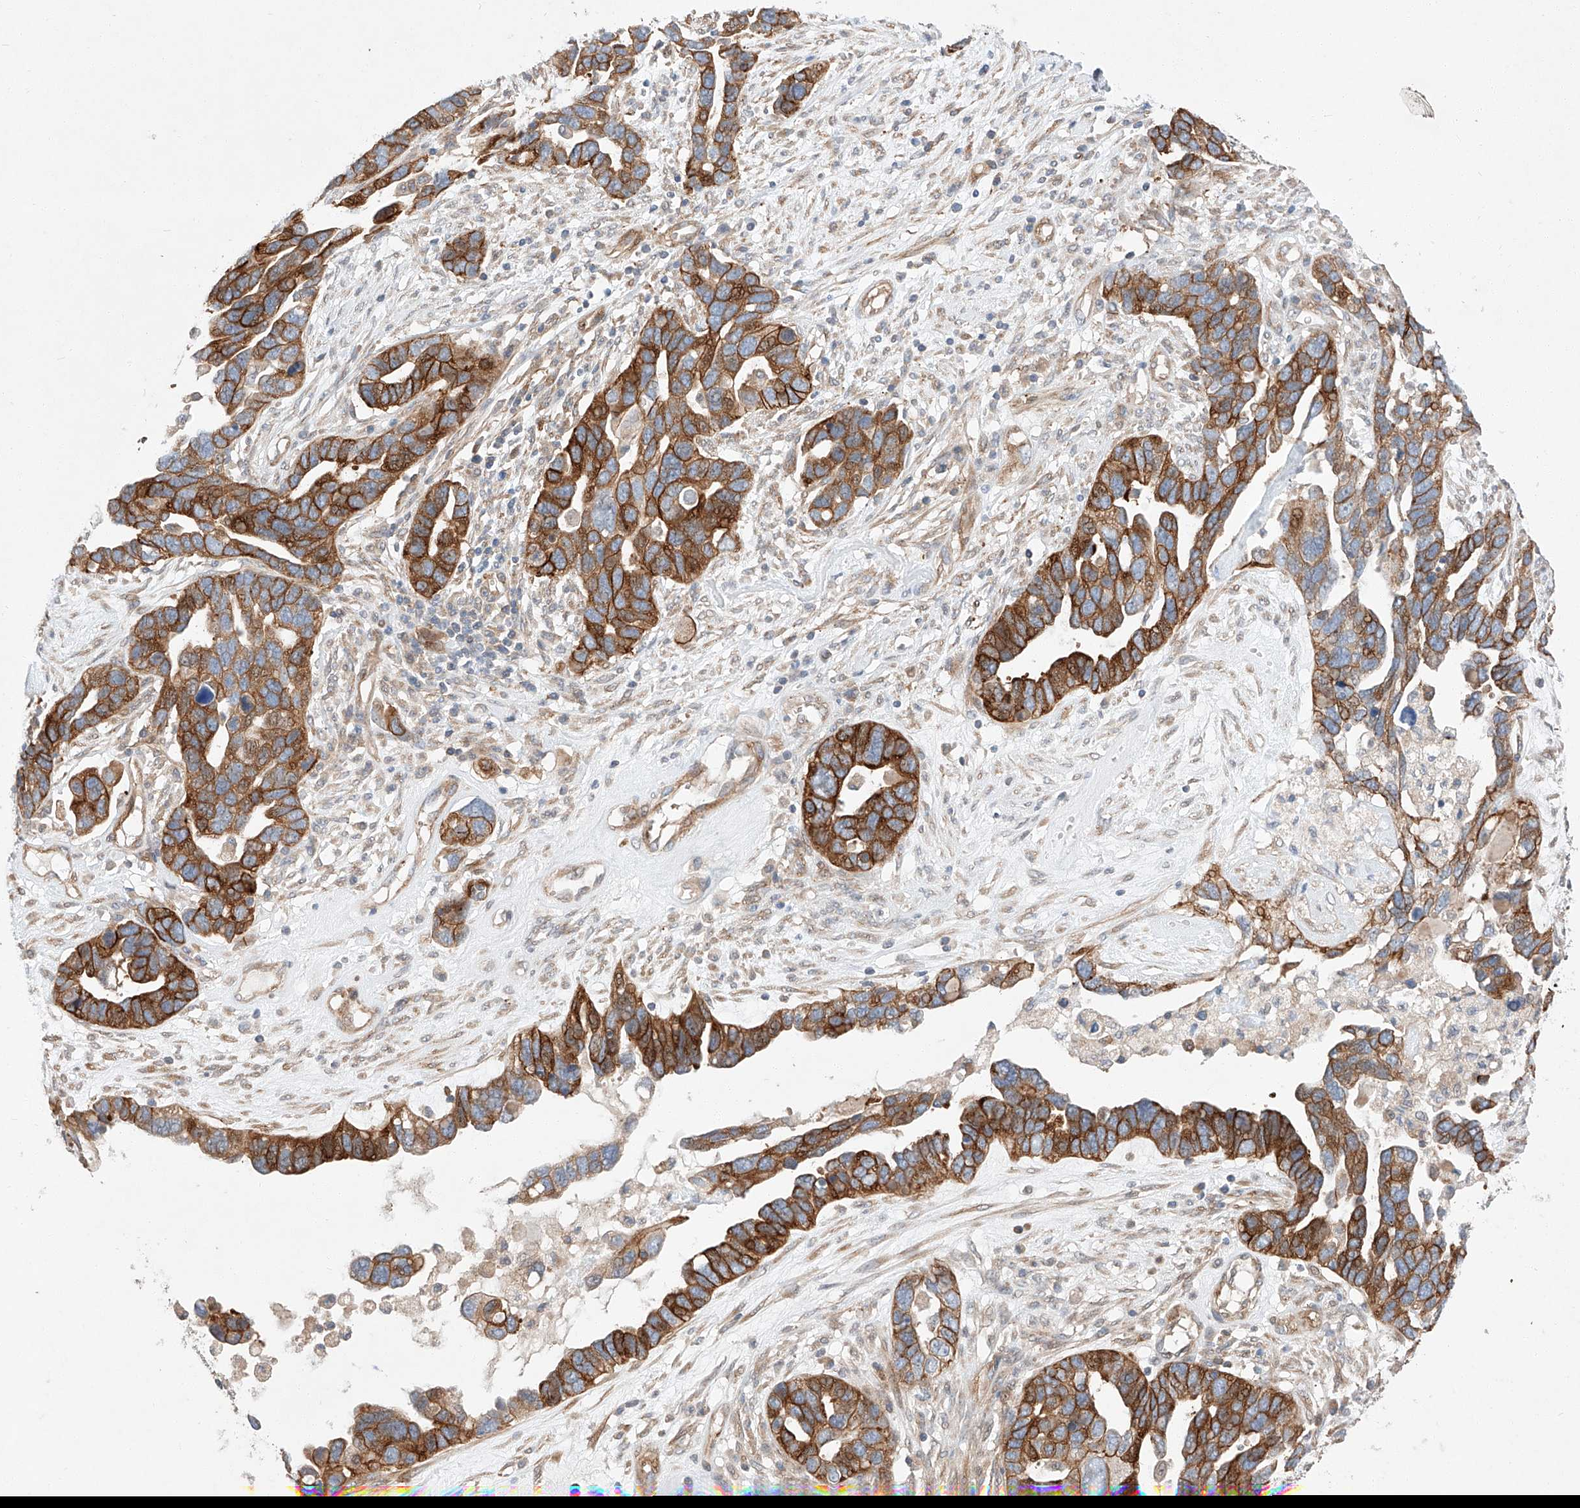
{"staining": {"intensity": "strong", "quantity": ">75%", "location": "cytoplasmic/membranous"}, "tissue": "ovarian cancer", "cell_type": "Tumor cells", "image_type": "cancer", "snomed": [{"axis": "morphology", "description": "Cystadenocarcinoma, serous, NOS"}, {"axis": "topography", "description": "Ovary"}], "caption": "IHC of human serous cystadenocarcinoma (ovarian) reveals high levels of strong cytoplasmic/membranous staining in approximately >75% of tumor cells.", "gene": "MINDY4", "patient": {"sex": "female", "age": 54}}